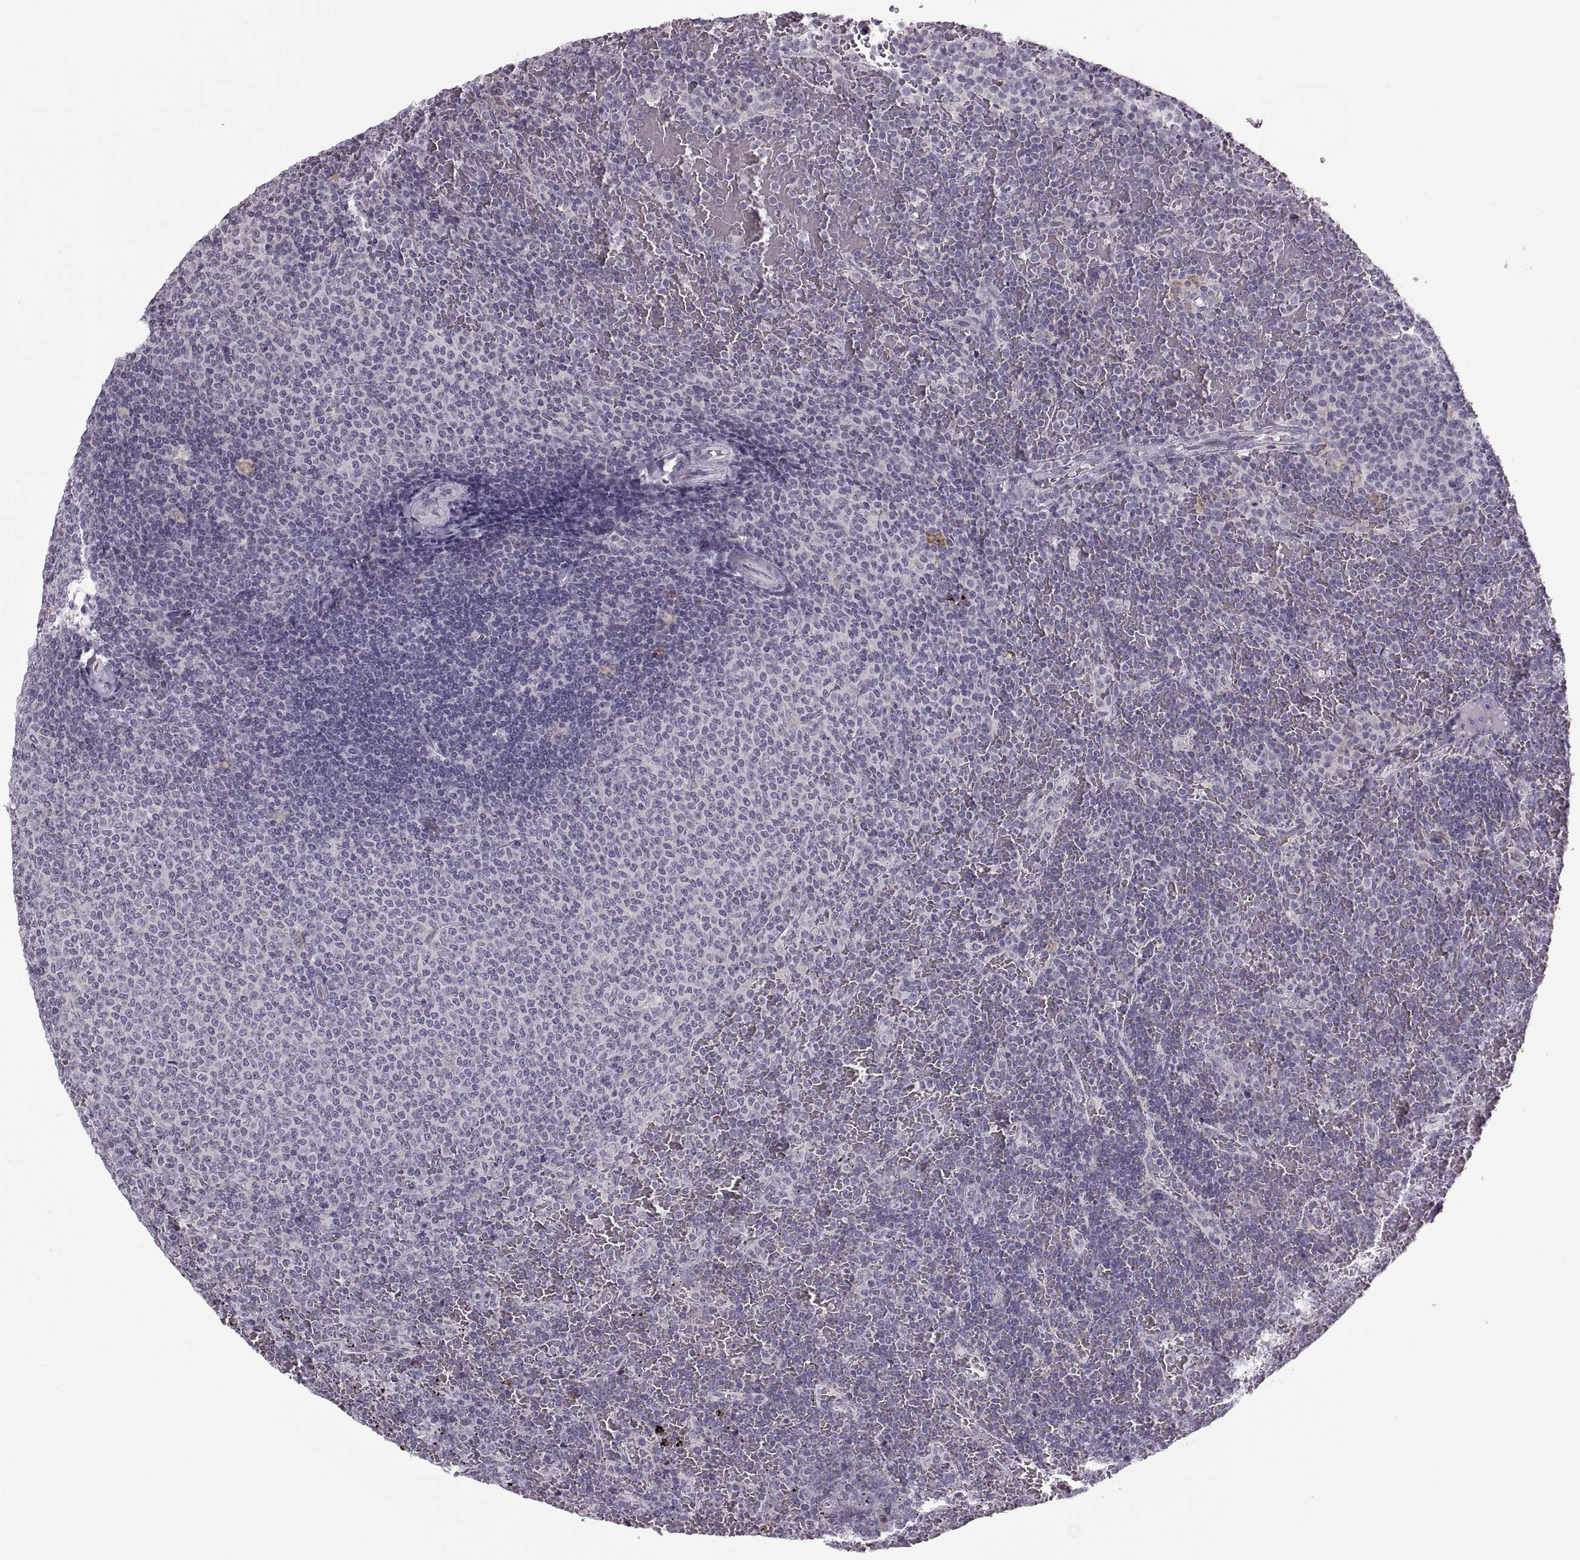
{"staining": {"intensity": "negative", "quantity": "none", "location": "none"}, "tissue": "lymphoma", "cell_type": "Tumor cells", "image_type": "cancer", "snomed": [{"axis": "morphology", "description": "Malignant lymphoma, non-Hodgkin's type, Low grade"}, {"axis": "topography", "description": "Spleen"}], "caption": "Tumor cells are negative for protein expression in human lymphoma.", "gene": "H2AP", "patient": {"sex": "female", "age": 77}}